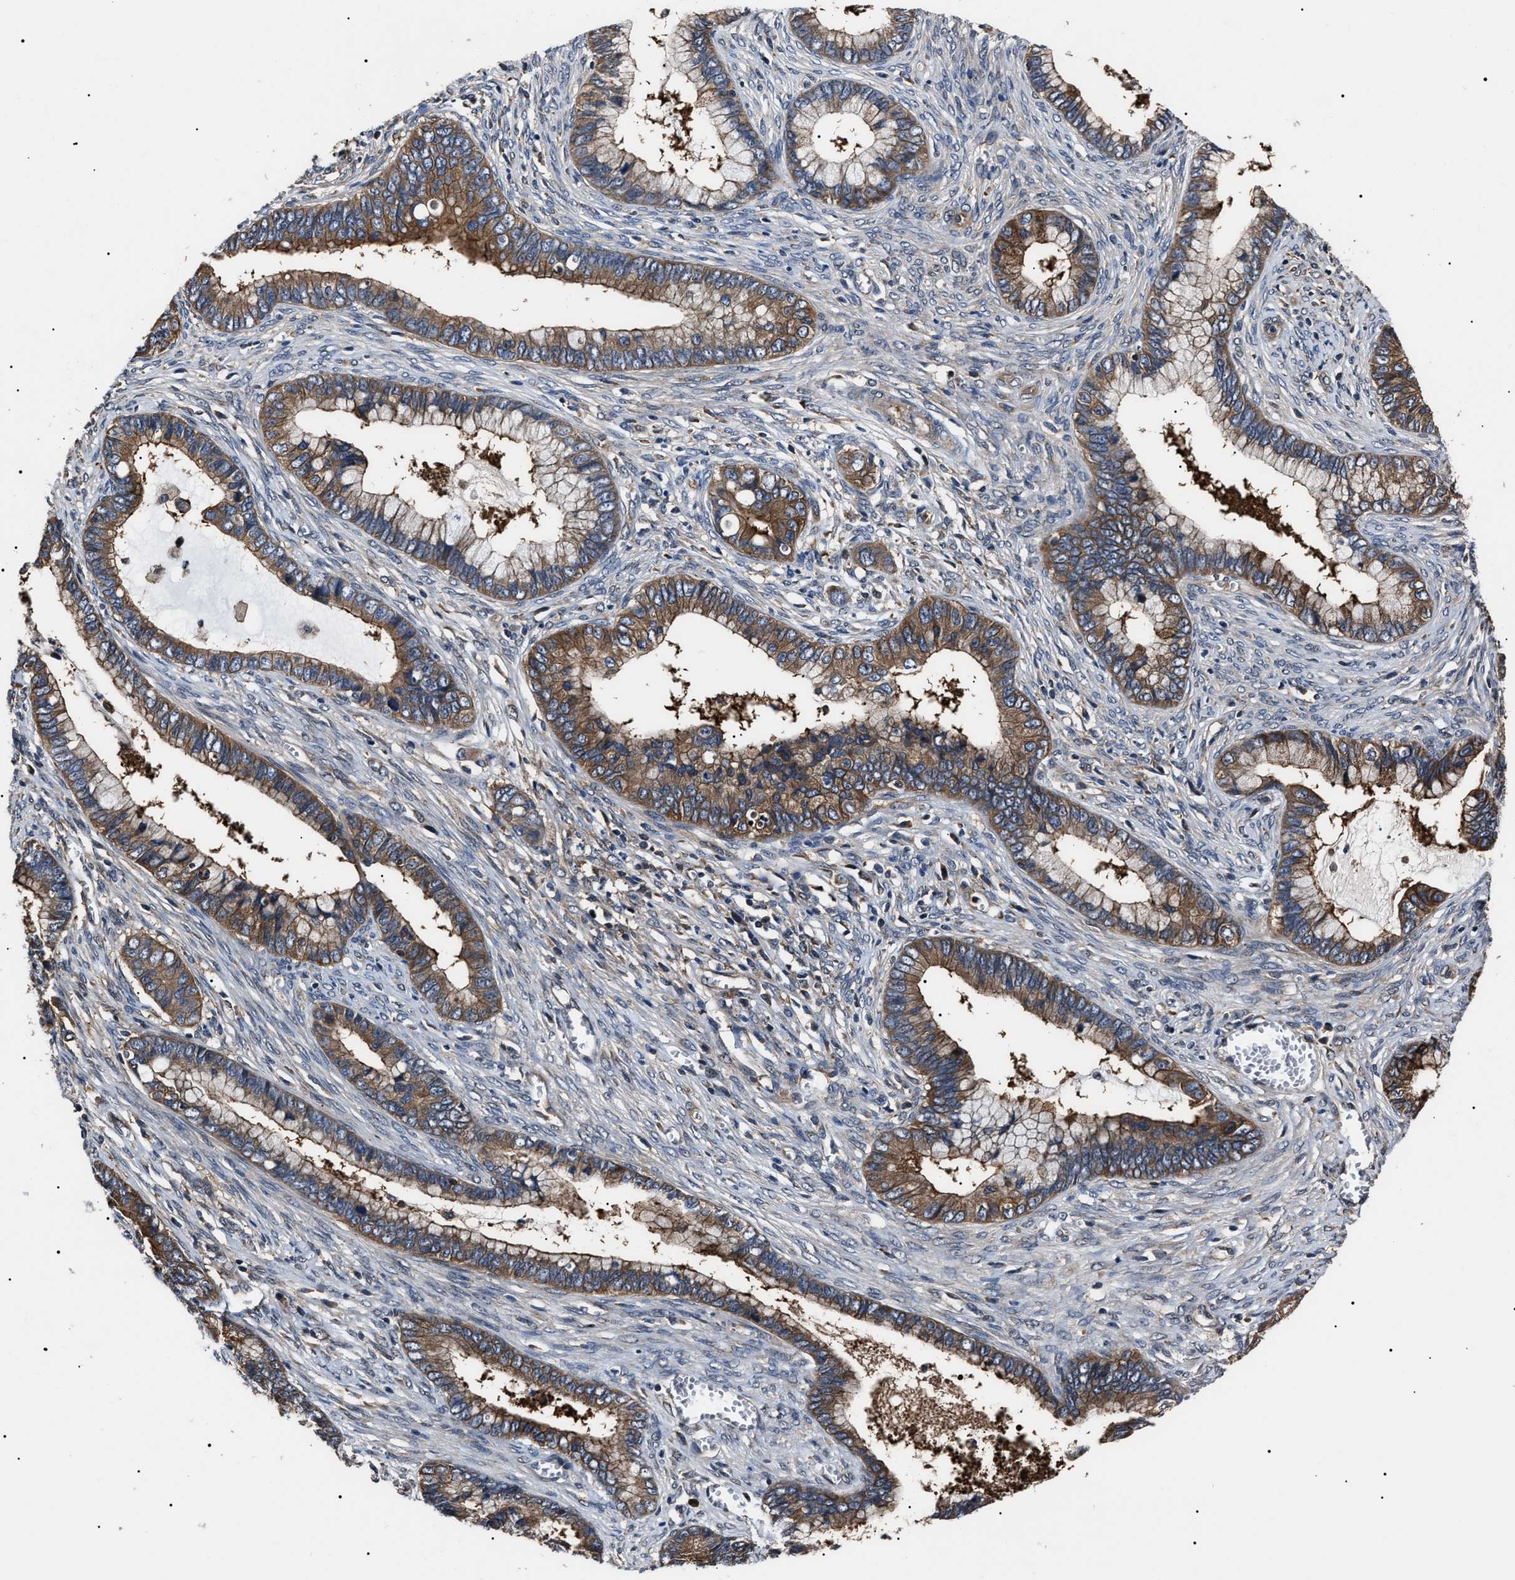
{"staining": {"intensity": "moderate", "quantity": ">75%", "location": "cytoplasmic/membranous"}, "tissue": "cervical cancer", "cell_type": "Tumor cells", "image_type": "cancer", "snomed": [{"axis": "morphology", "description": "Adenocarcinoma, NOS"}, {"axis": "topography", "description": "Cervix"}], "caption": "Human adenocarcinoma (cervical) stained with a brown dye displays moderate cytoplasmic/membranous positive staining in approximately >75% of tumor cells.", "gene": "CCT8", "patient": {"sex": "female", "age": 44}}